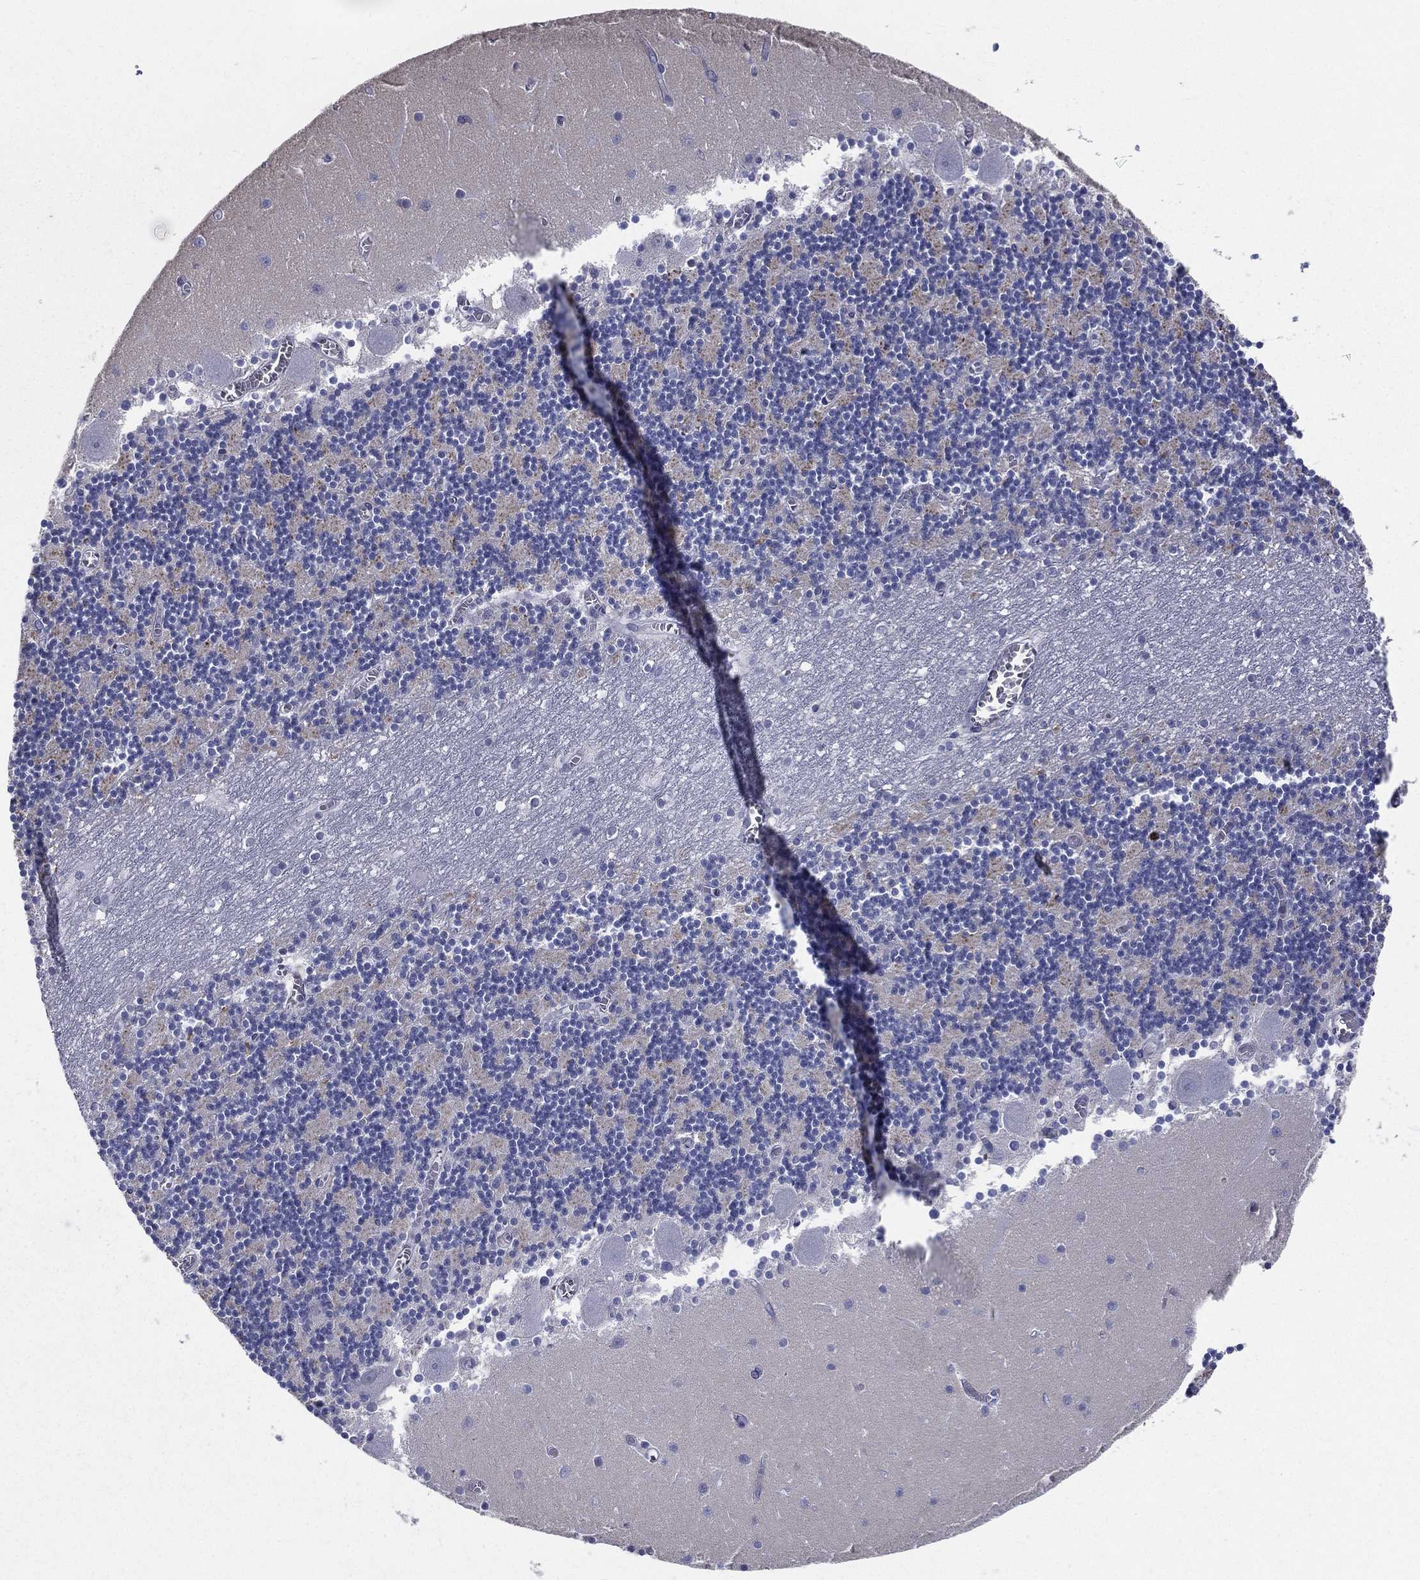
{"staining": {"intensity": "negative", "quantity": "none", "location": "none"}, "tissue": "cerebellum", "cell_type": "Cells in granular layer", "image_type": "normal", "snomed": [{"axis": "morphology", "description": "Normal tissue, NOS"}, {"axis": "topography", "description": "Cerebellum"}], "caption": "The micrograph demonstrates no staining of cells in granular layer in benign cerebellum.", "gene": "EVI2B", "patient": {"sex": "female", "age": 28}}